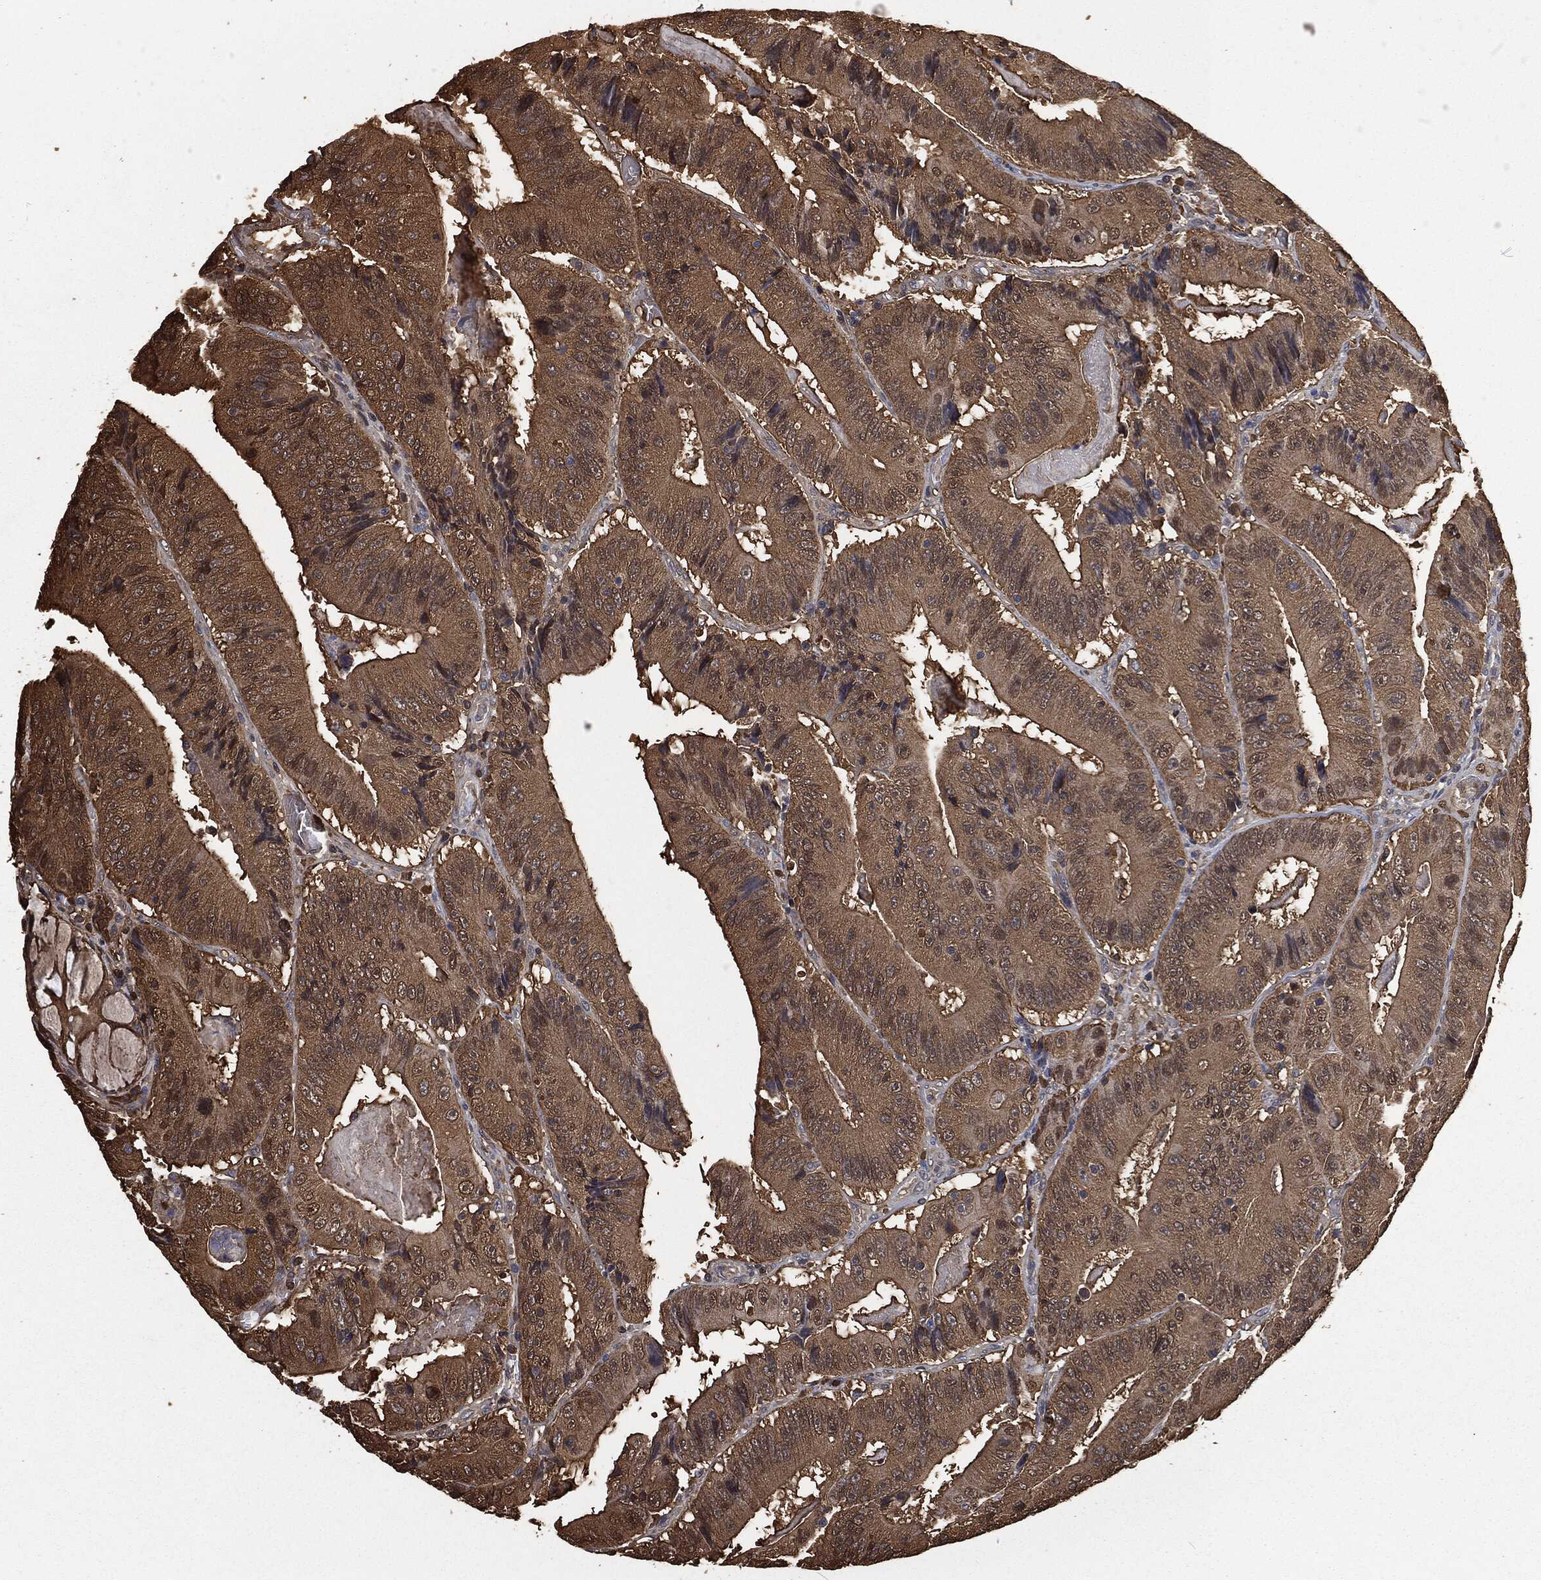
{"staining": {"intensity": "moderate", "quantity": ">75%", "location": "cytoplasmic/membranous"}, "tissue": "colorectal cancer", "cell_type": "Tumor cells", "image_type": "cancer", "snomed": [{"axis": "morphology", "description": "Adenocarcinoma, NOS"}, {"axis": "topography", "description": "Colon"}], "caption": "Brown immunohistochemical staining in colorectal adenocarcinoma demonstrates moderate cytoplasmic/membranous positivity in about >75% of tumor cells. (DAB (3,3'-diaminobenzidine) = brown stain, brightfield microscopy at high magnification).", "gene": "PRDX4", "patient": {"sex": "female", "age": 86}}